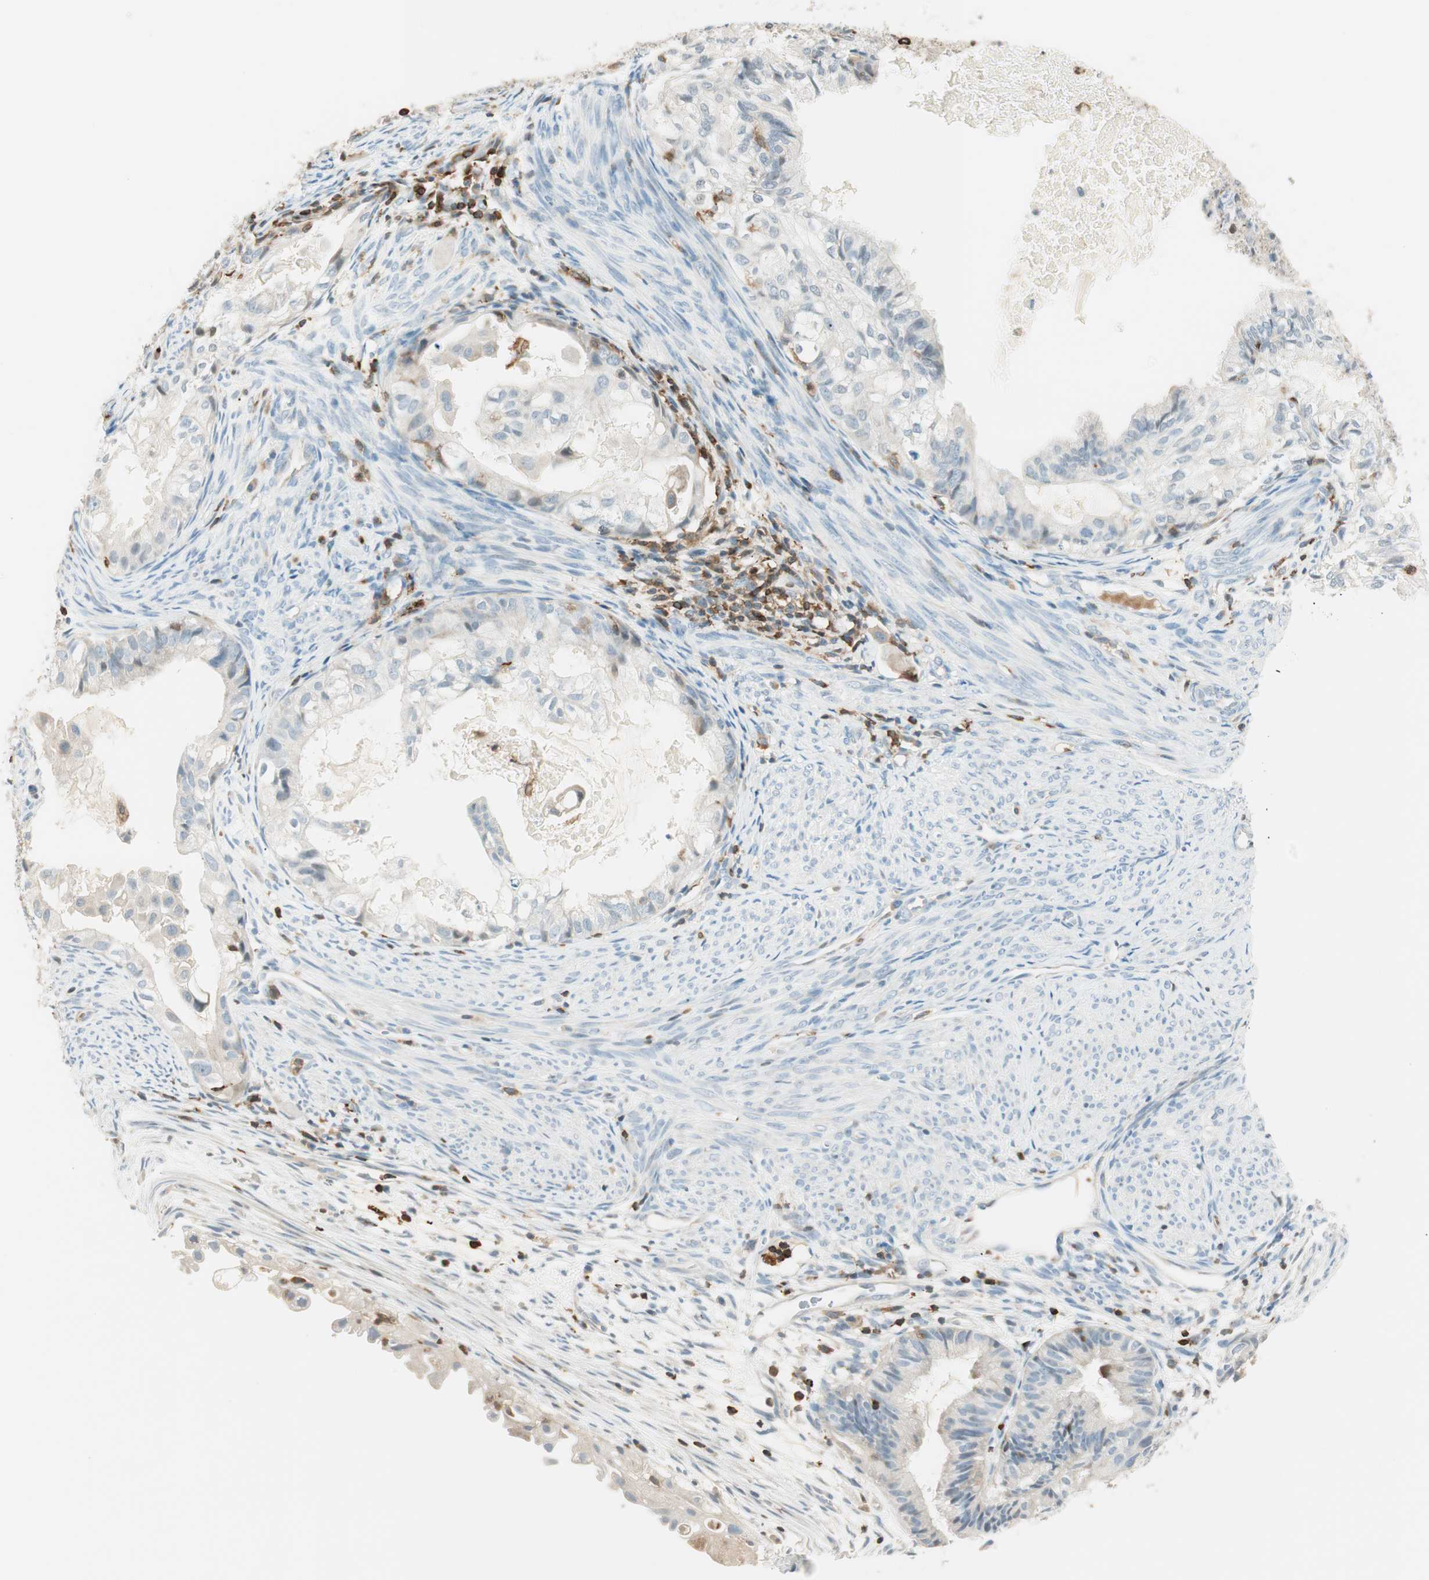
{"staining": {"intensity": "moderate", "quantity": "<25%", "location": "cytoplasmic/membranous"}, "tissue": "cervical cancer", "cell_type": "Tumor cells", "image_type": "cancer", "snomed": [{"axis": "morphology", "description": "Normal tissue, NOS"}, {"axis": "morphology", "description": "Adenocarcinoma, NOS"}, {"axis": "topography", "description": "Cervix"}, {"axis": "topography", "description": "Endometrium"}], "caption": "Protein positivity by immunohistochemistry (IHC) demonstrates moderate cytoplasmic/membranous expression in about <25% of tumor cells in cervical cancer. The staining was performed using DAB to visualize the protein expression in brown, while the nuclei were stained in blue with hematoxylin (Magnification: 20x).", "gene": "HPGD", "patient": {"sex": "female", "age": 86}}